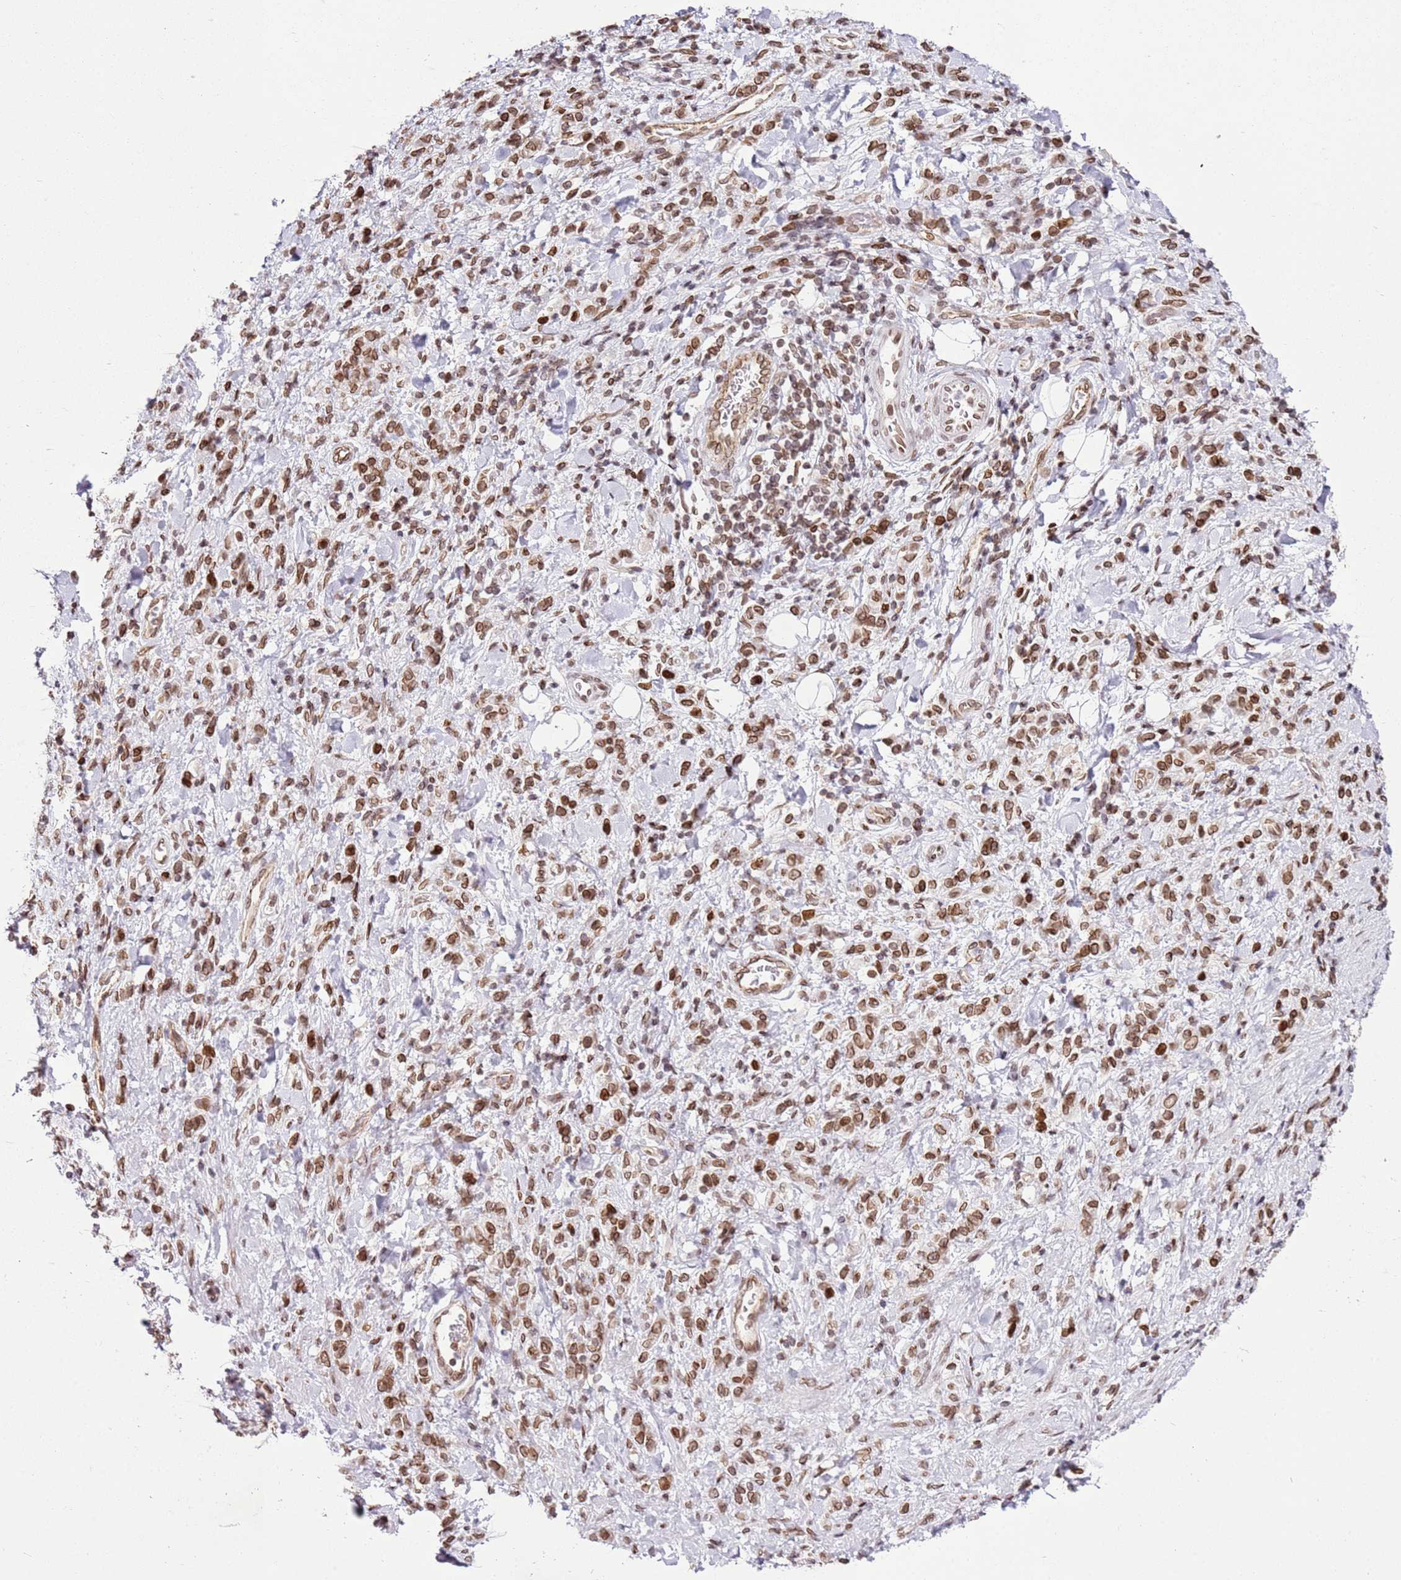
{"staining": {"intensity": "moderate", "quantity": ">75%", "location": "cytoplasmic/membranous,nuclear"}, "tissue": "stomach cancer", "cell_type": "Tumor cells", "image_type": "cancer", "snomed": [{"axis": "morphology", "description": "Adenocarcinoma, NOS"}, {"axis": "topography", "description": "Stomach"}], "caption": "Stomach cancer was stained to show a protein in brown. There is medium levels of moderate cytoplasmic/membranous and nuclear positivity in about >75% of tumor cells. The staining was performed using DAB, with brown indicating positive protein expression. Nuclei are stained blue with hematoxylin.", "gene": "POU6F1", "patient": {"sex": "male", "age": 77}}